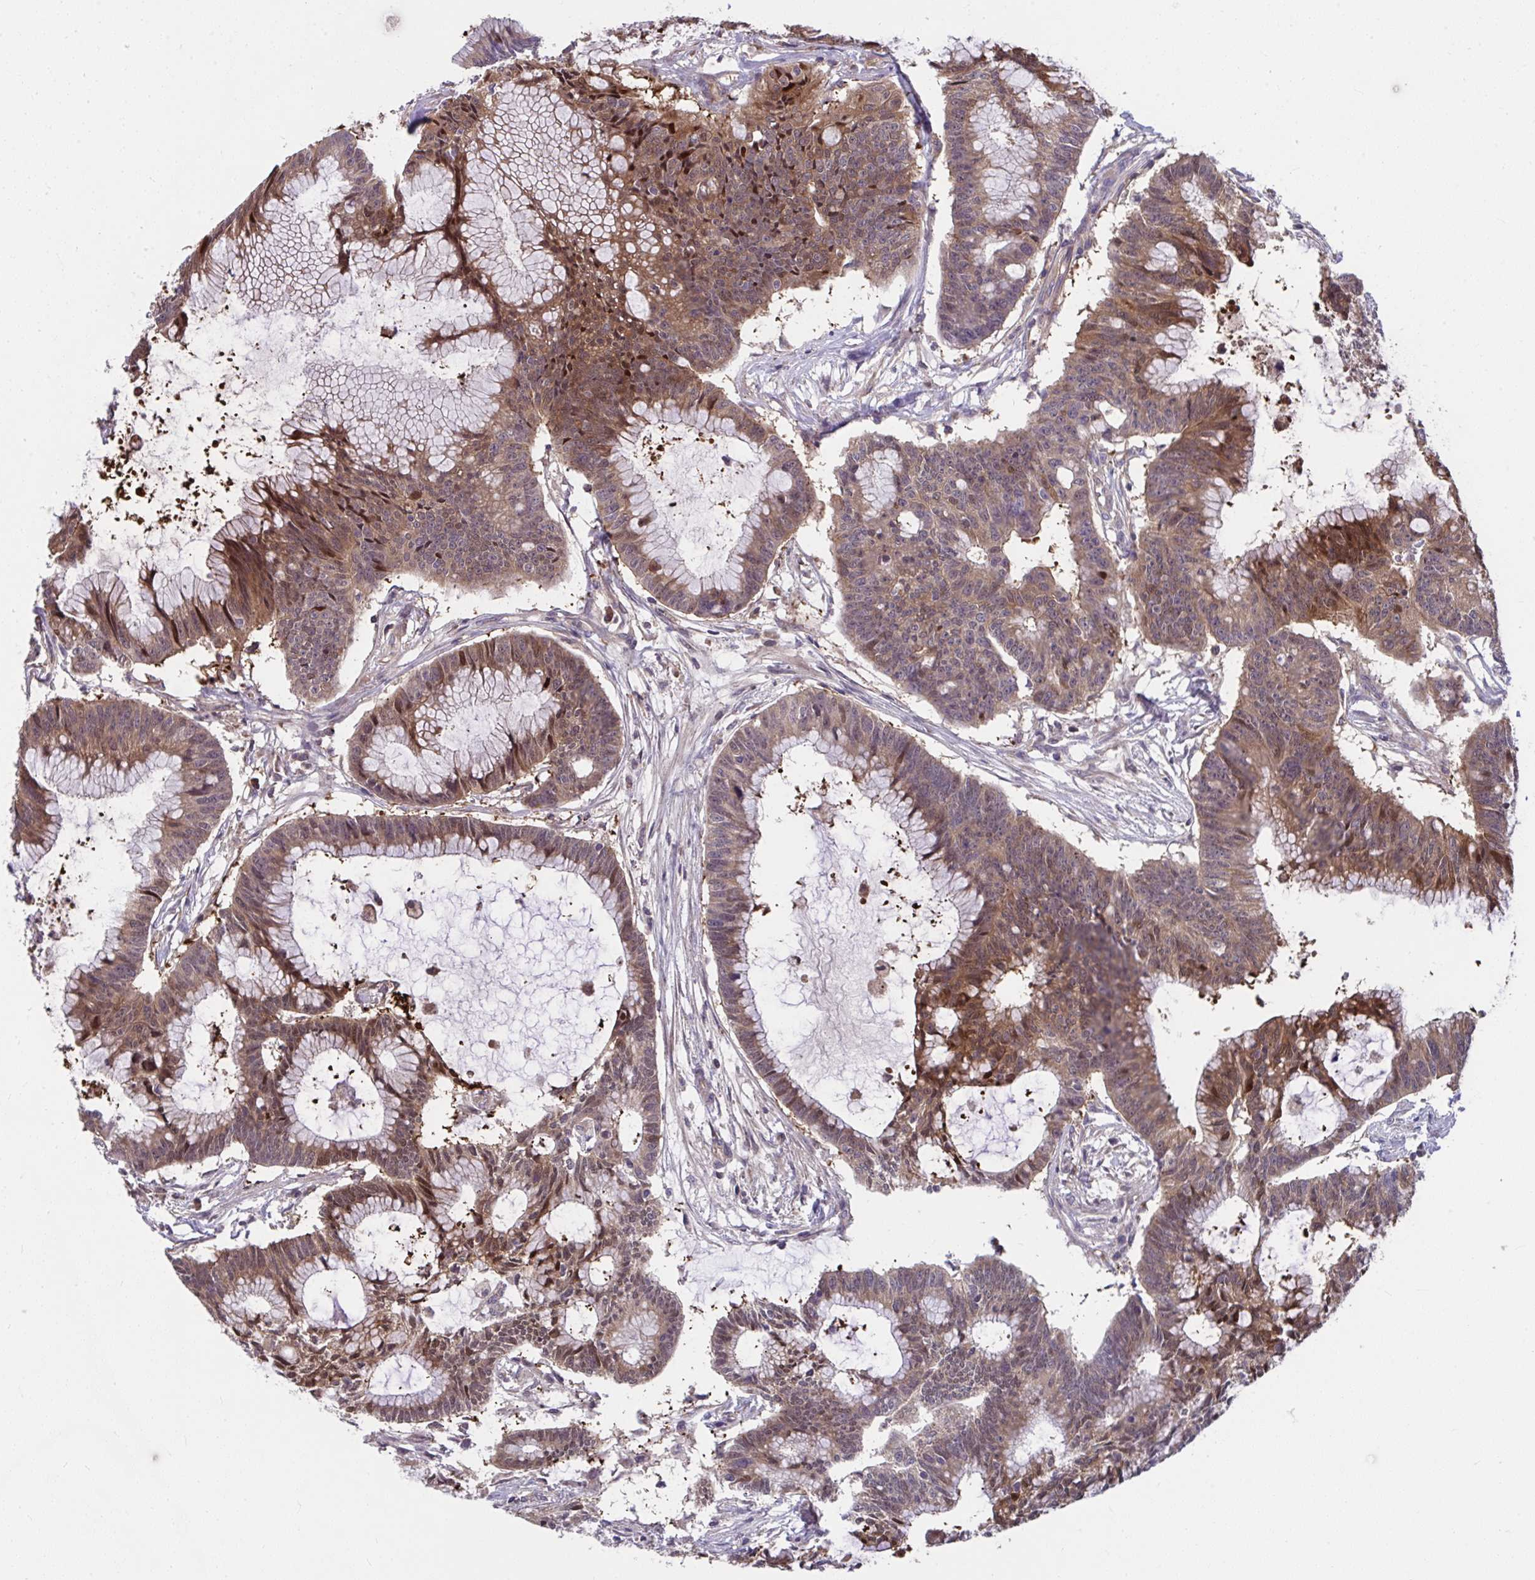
{"staining": {"intensity": "moderate", "quantity": ">75%", "location": "cytoplasmic/membranous"}, "tissue": "colorectal cancer", "cell_type": "Tumor cells", "image_type": "cancer", "snomed": [{"axis": "morphology", "description": "Adenocarcinoma, NOS"}, {"axis": "topography", "description": "Colon"}], "caption": "Protein analysis of adenocarcinoma (colorectal) tissue exhibits moderate cytoplasmic/membranous expression in approximately >75% of tumor cells.", "gene": "PCDHB7", "patient": {"sex": "female", "age": 78}}